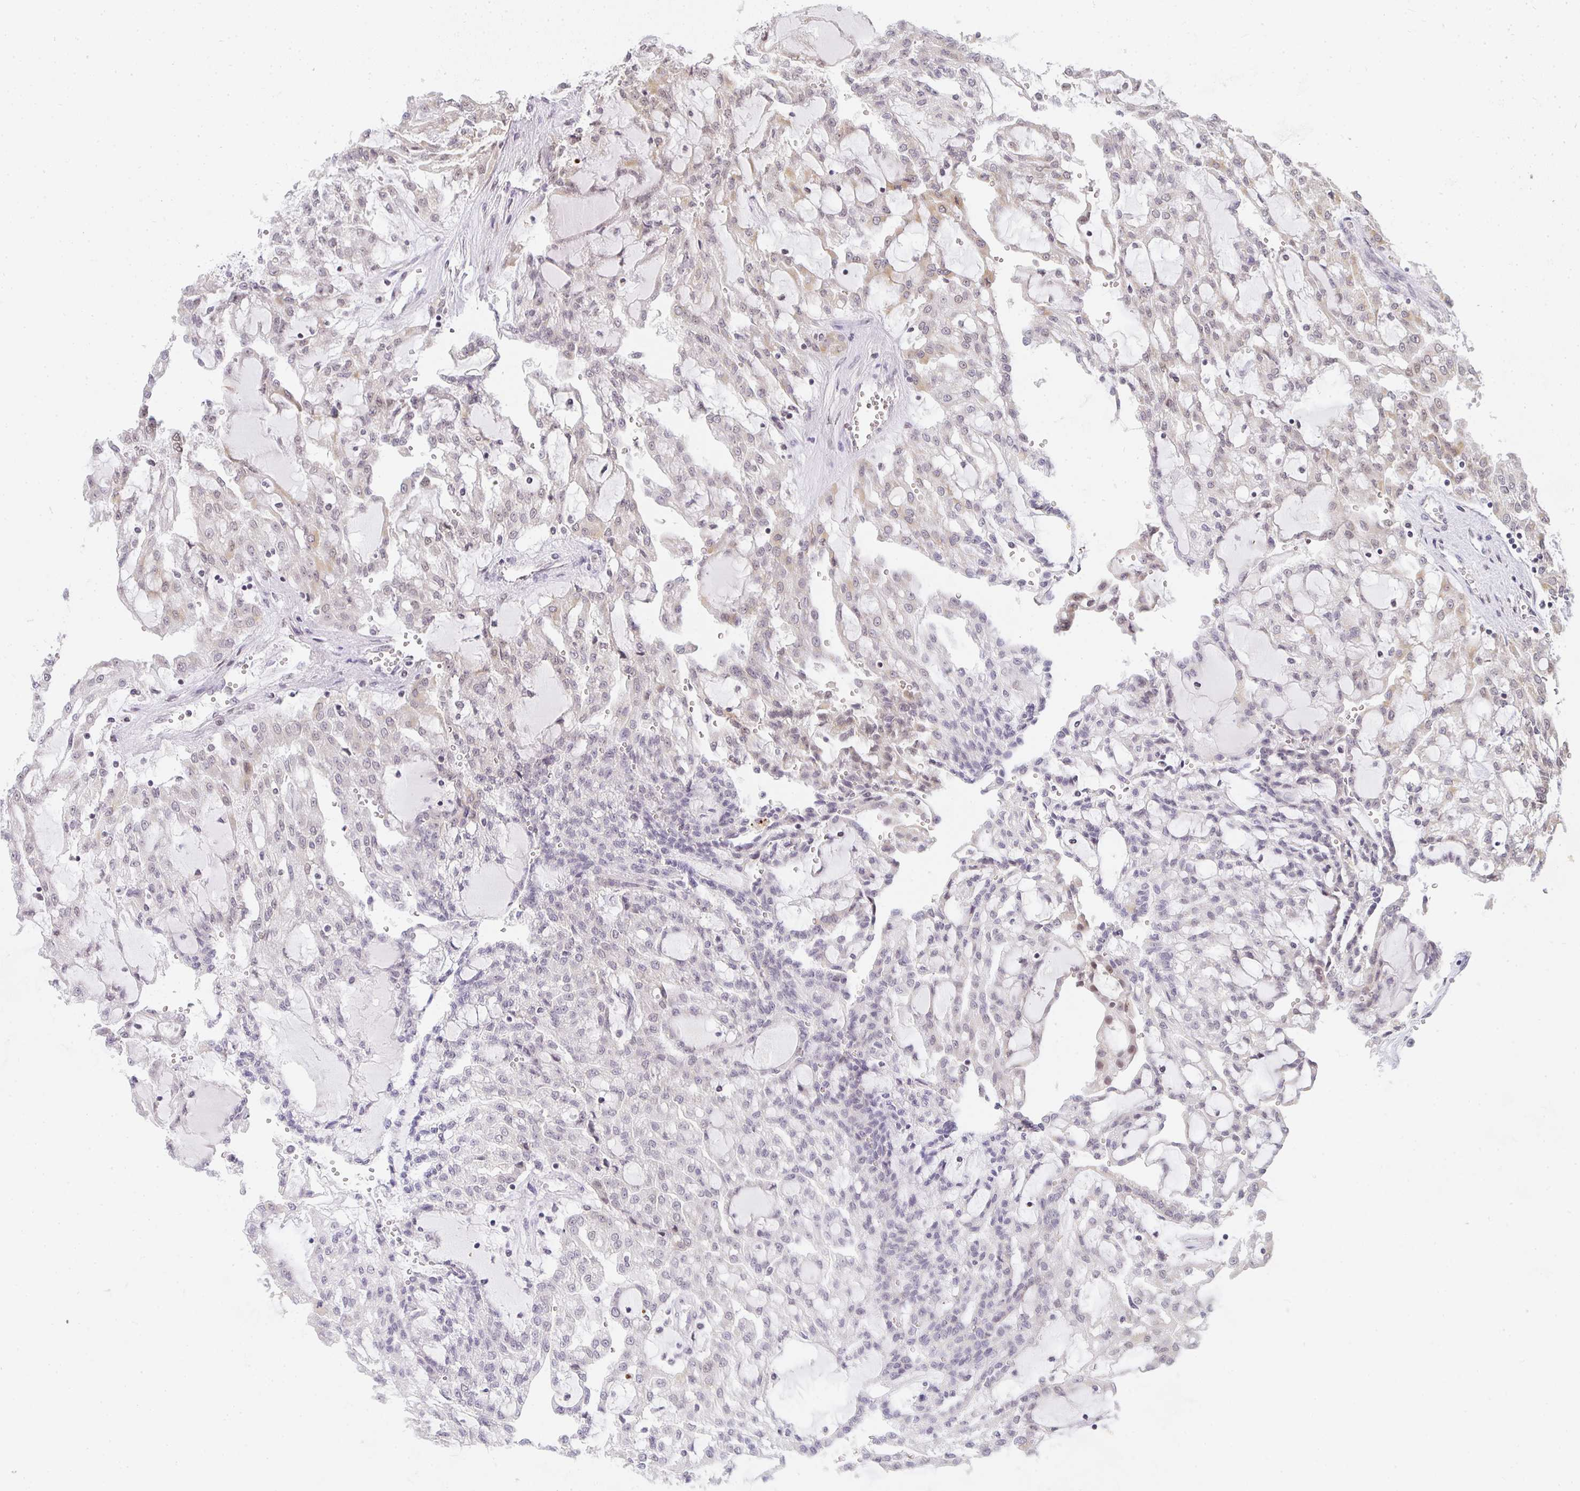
{"staining": {"intensity": "negative", "quantity": "none", "location": "none"}, "tissue": "renal cancer", "cell_type": "Tumor cells", "image_type": "cancer", "snomed": [{"axis": "morphology", "description": "Adenocarcinoma, NOS"}, {"axis": "topography", "description": "Kidney"}], "caption": "Micrograph shows no significant protein staining in tumor cells of adenocarcinoma (renal). (DAB IHC visualized using brightfield microscopy, high magnification).", "gene": "SMARCA2", "patient": {"sex": "male", "age": 63}}